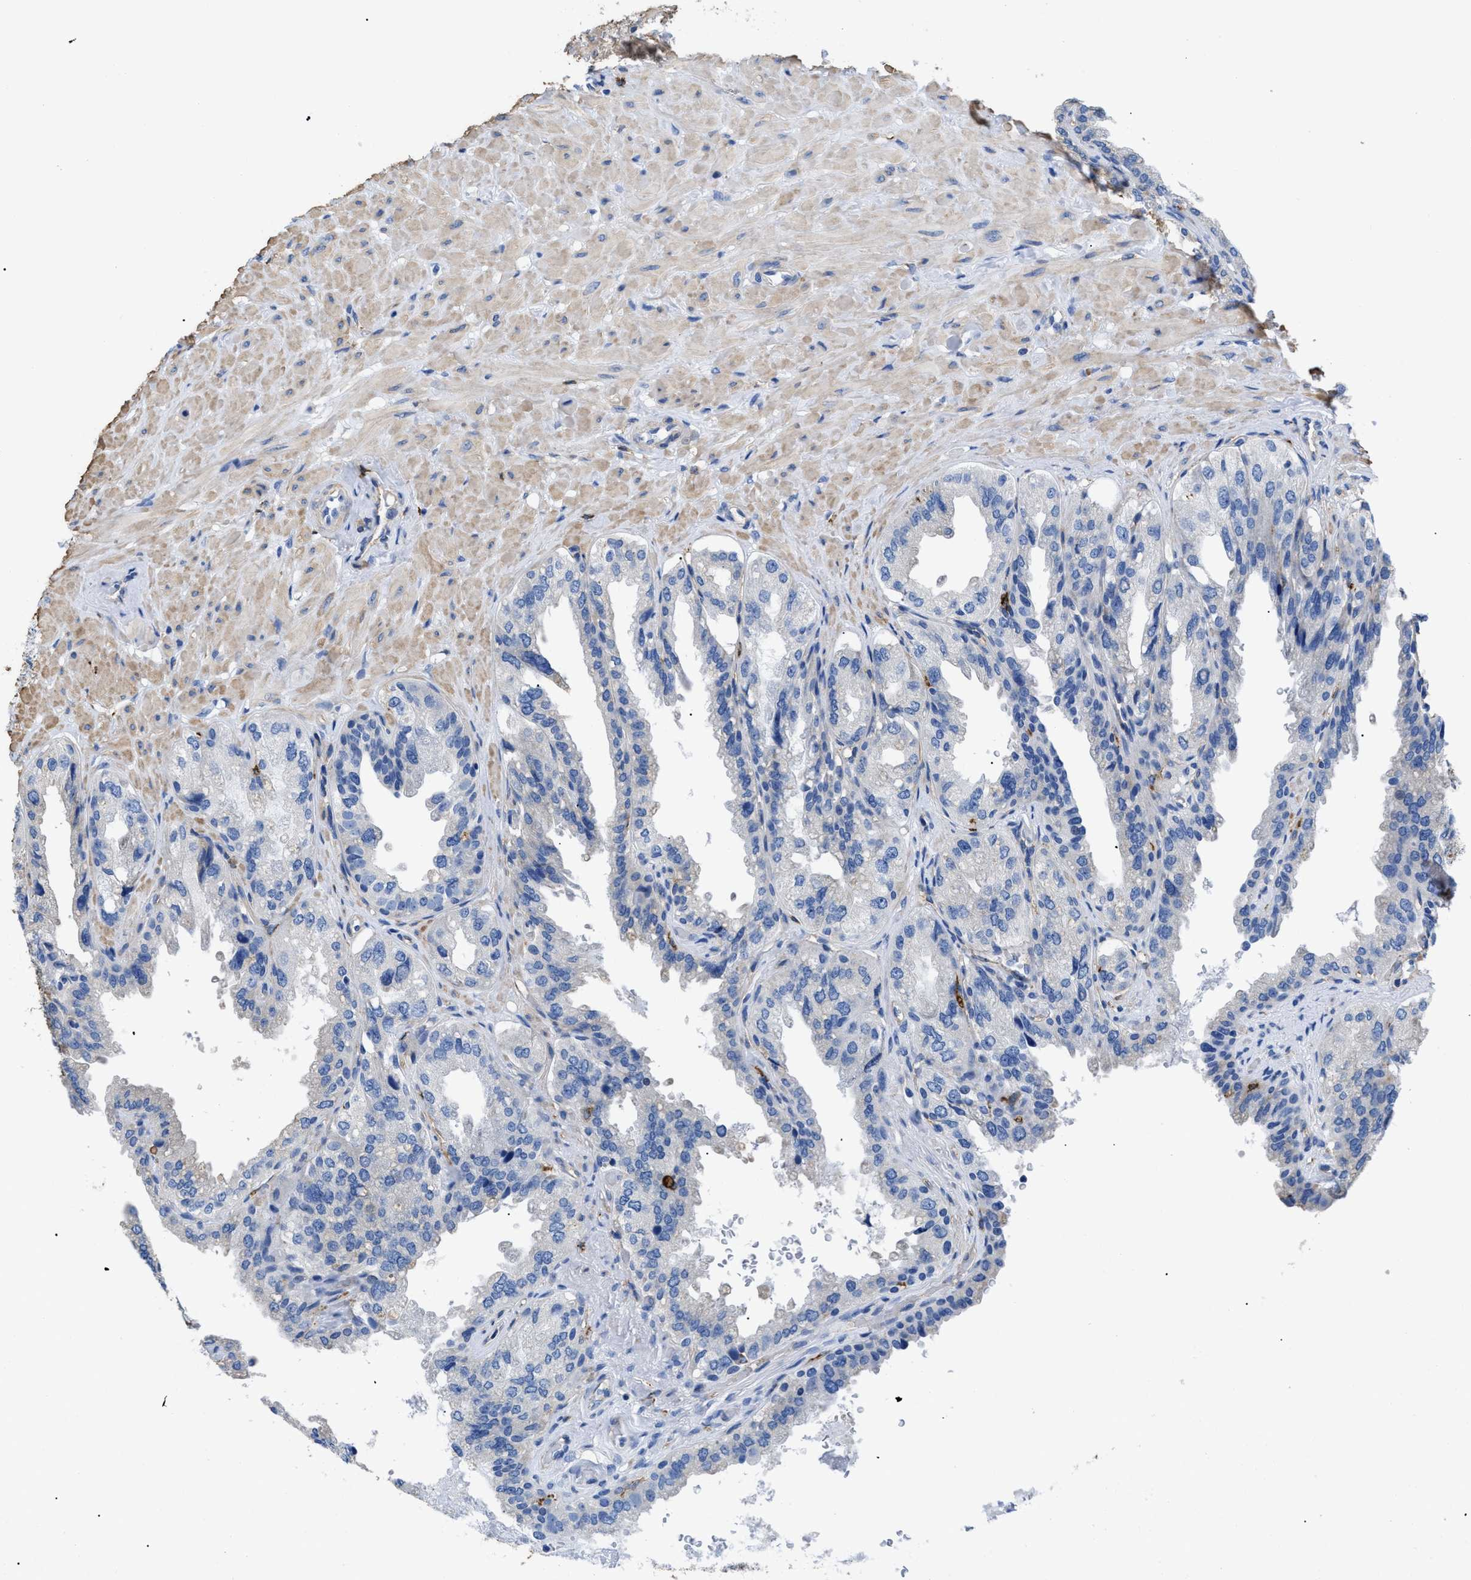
{"staining": {"intensity": "negative", "quantity": "none", "location": "none"}, "tissue": "seminal vesicle", "cell_type": "Glandular cells", "image_type": "normal", "snomed": [{"axis": "morphology", "description": "Normal tissue, NOS"}, {"axis": "topography", "description": "Seminal veicle"}], "caption": "This is an IHC image of benign seminal vesicle. There is no expression in glandular cells.", "gene": "HLA", "patient": {"sex": "male", "age": 68}}